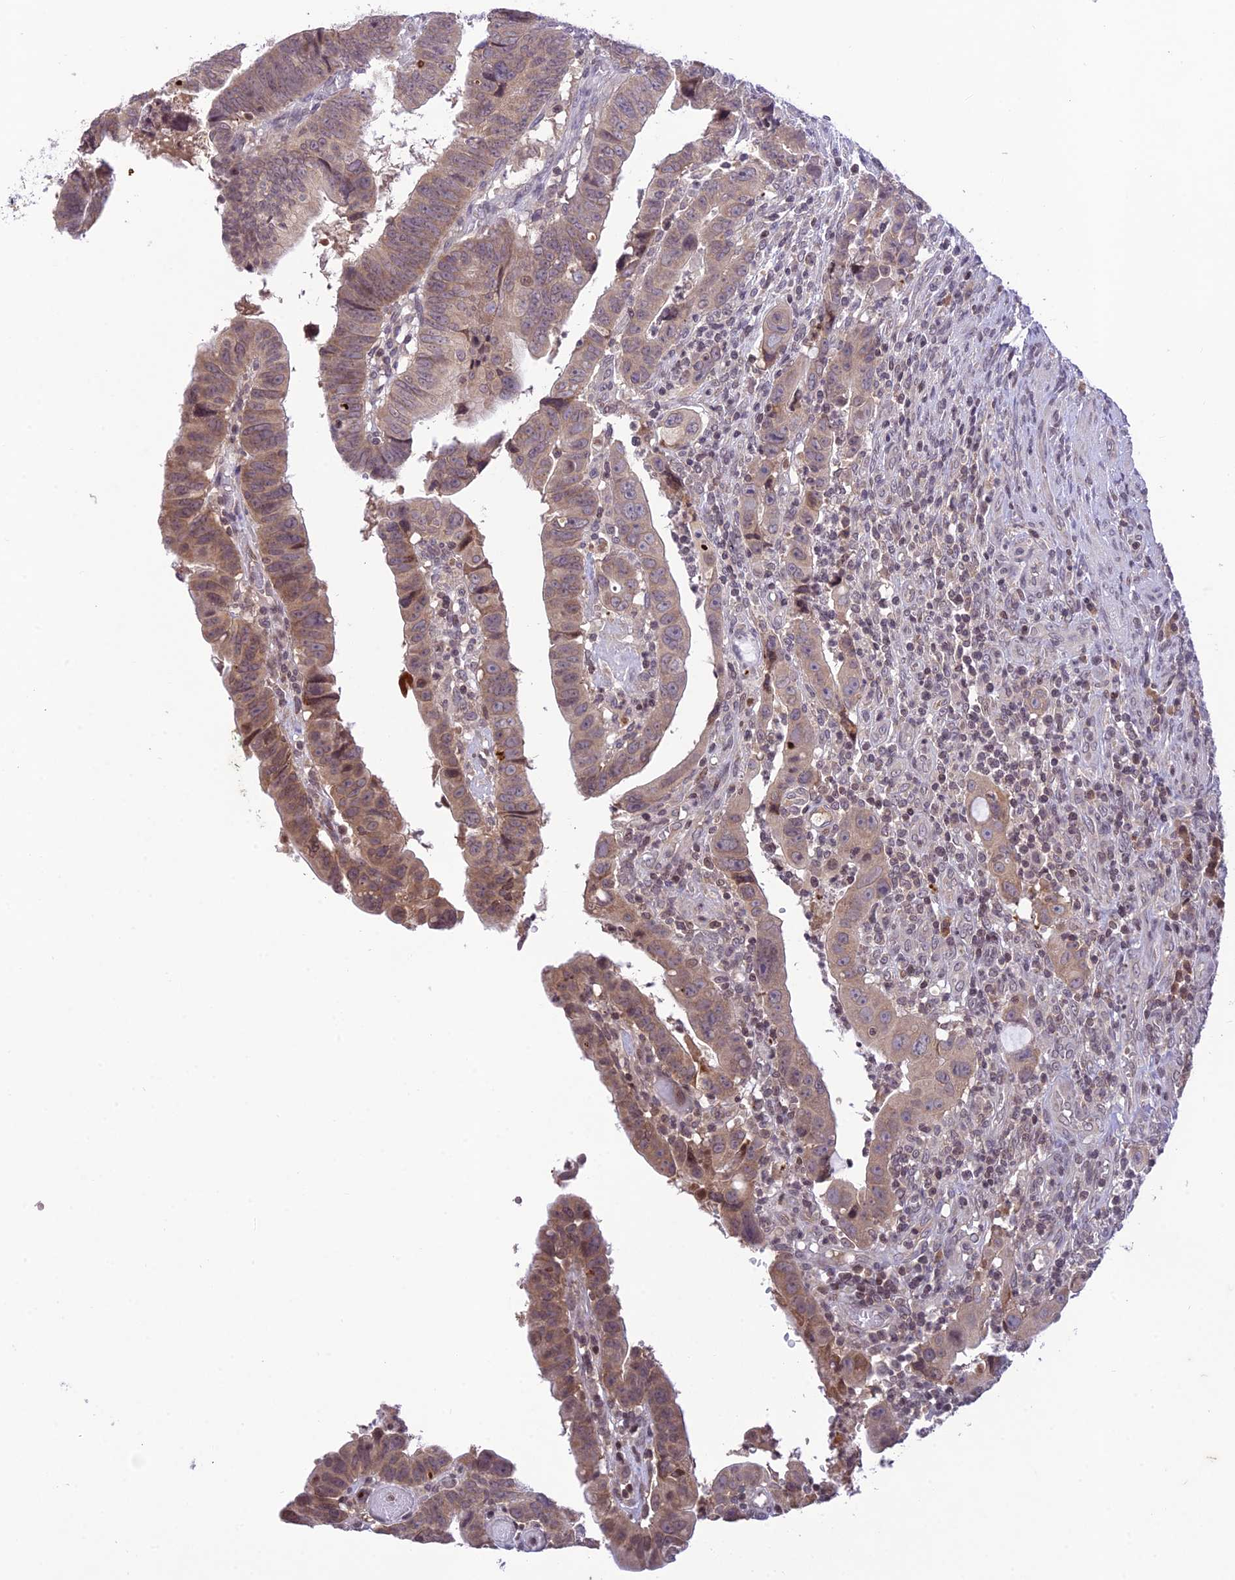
{"staining": {"intensity": "moderate", "quantity": ">75%", "location": "cytoplasmic/membranous"}, "tissue": "colorectal cancer", "cell_type": "Tumor cells", "image_type": "cancer", "snomed": [{"axis": "morphology", "description": "Normal tissue, NOS"}, {"axis": "morphology", "description": "Adenocarcinoma, NOS"}, {"axis": "topography", "description": "Rectum"}], "caption": "Protein analysis of adenocarcinoma (colorectal) tissue exhibits moderate cytoplasmic/membranous positivity in approximately >75% of tumor cells.", "gene": "TEKT1", "patient": {"sex": "female", "age": 65}}